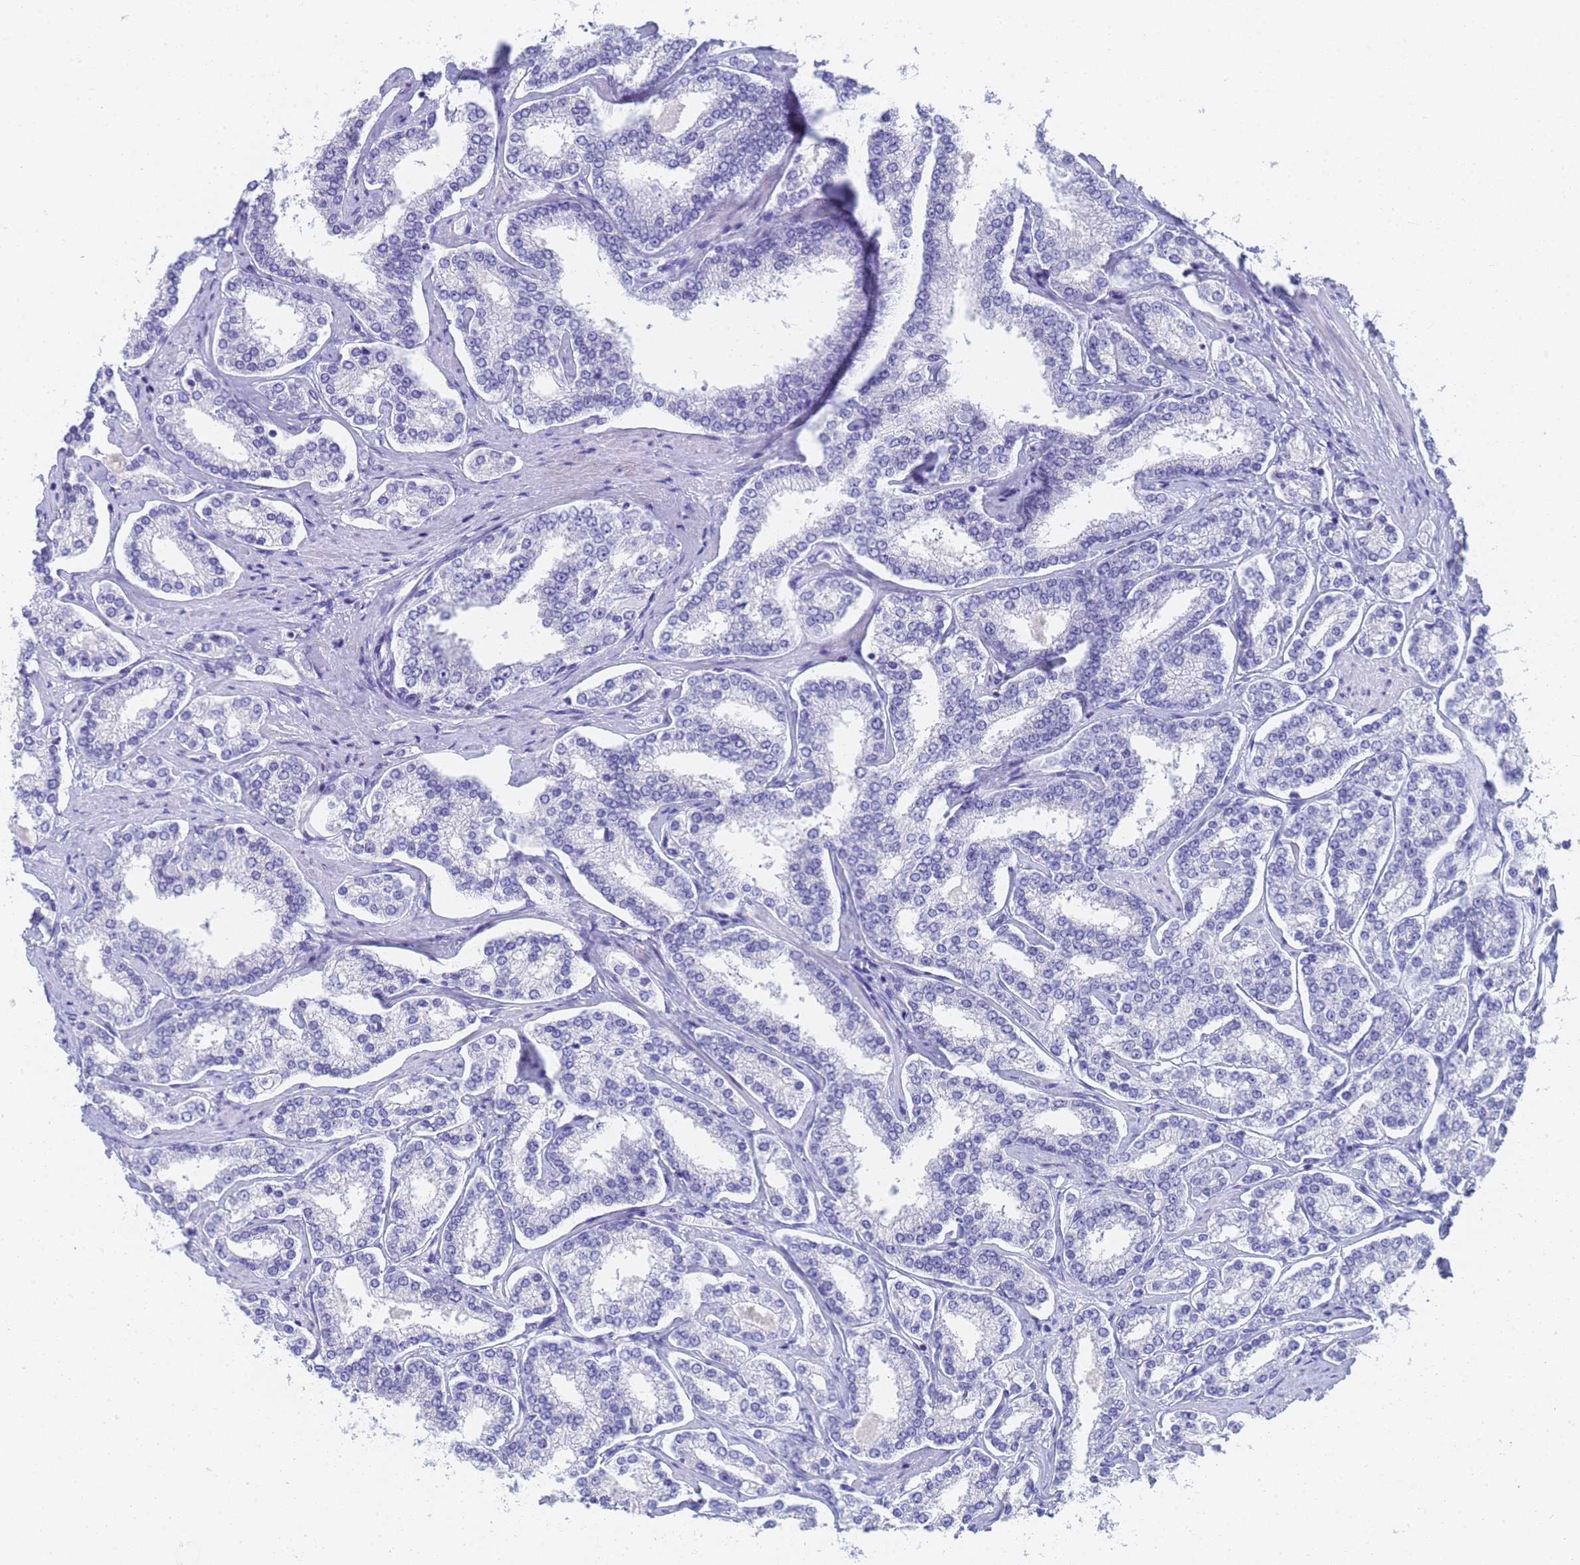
{"staining": {"intensity": "negative", "quantity": "none", "location": "none"}, "tissue": "prostate cancer", "cell_type": "Tumor cells", "image_type": "cancer", "snomed": [{"axis": "morphology", "description": "Normal tissue, NOS"}, {"axis": "morphology", "description": "Adenocarcinoma, High grade"}, {"axis": "topography", "description": "Prostate"}], "caption": "Immunohistochemistry image of high-grade adenocarcinoma (prostate) stained for a protein (brown), which shows no expression in tumor cells. The staining was performed using DAB (3,3'-diaminobenzidine) to visualize the protein expression in brown, while the nuclei were stained in blue with hematoxylin (Magnification: 20x).", "gene": "STATH", "patient": {"sex": "male", "age": 83}}